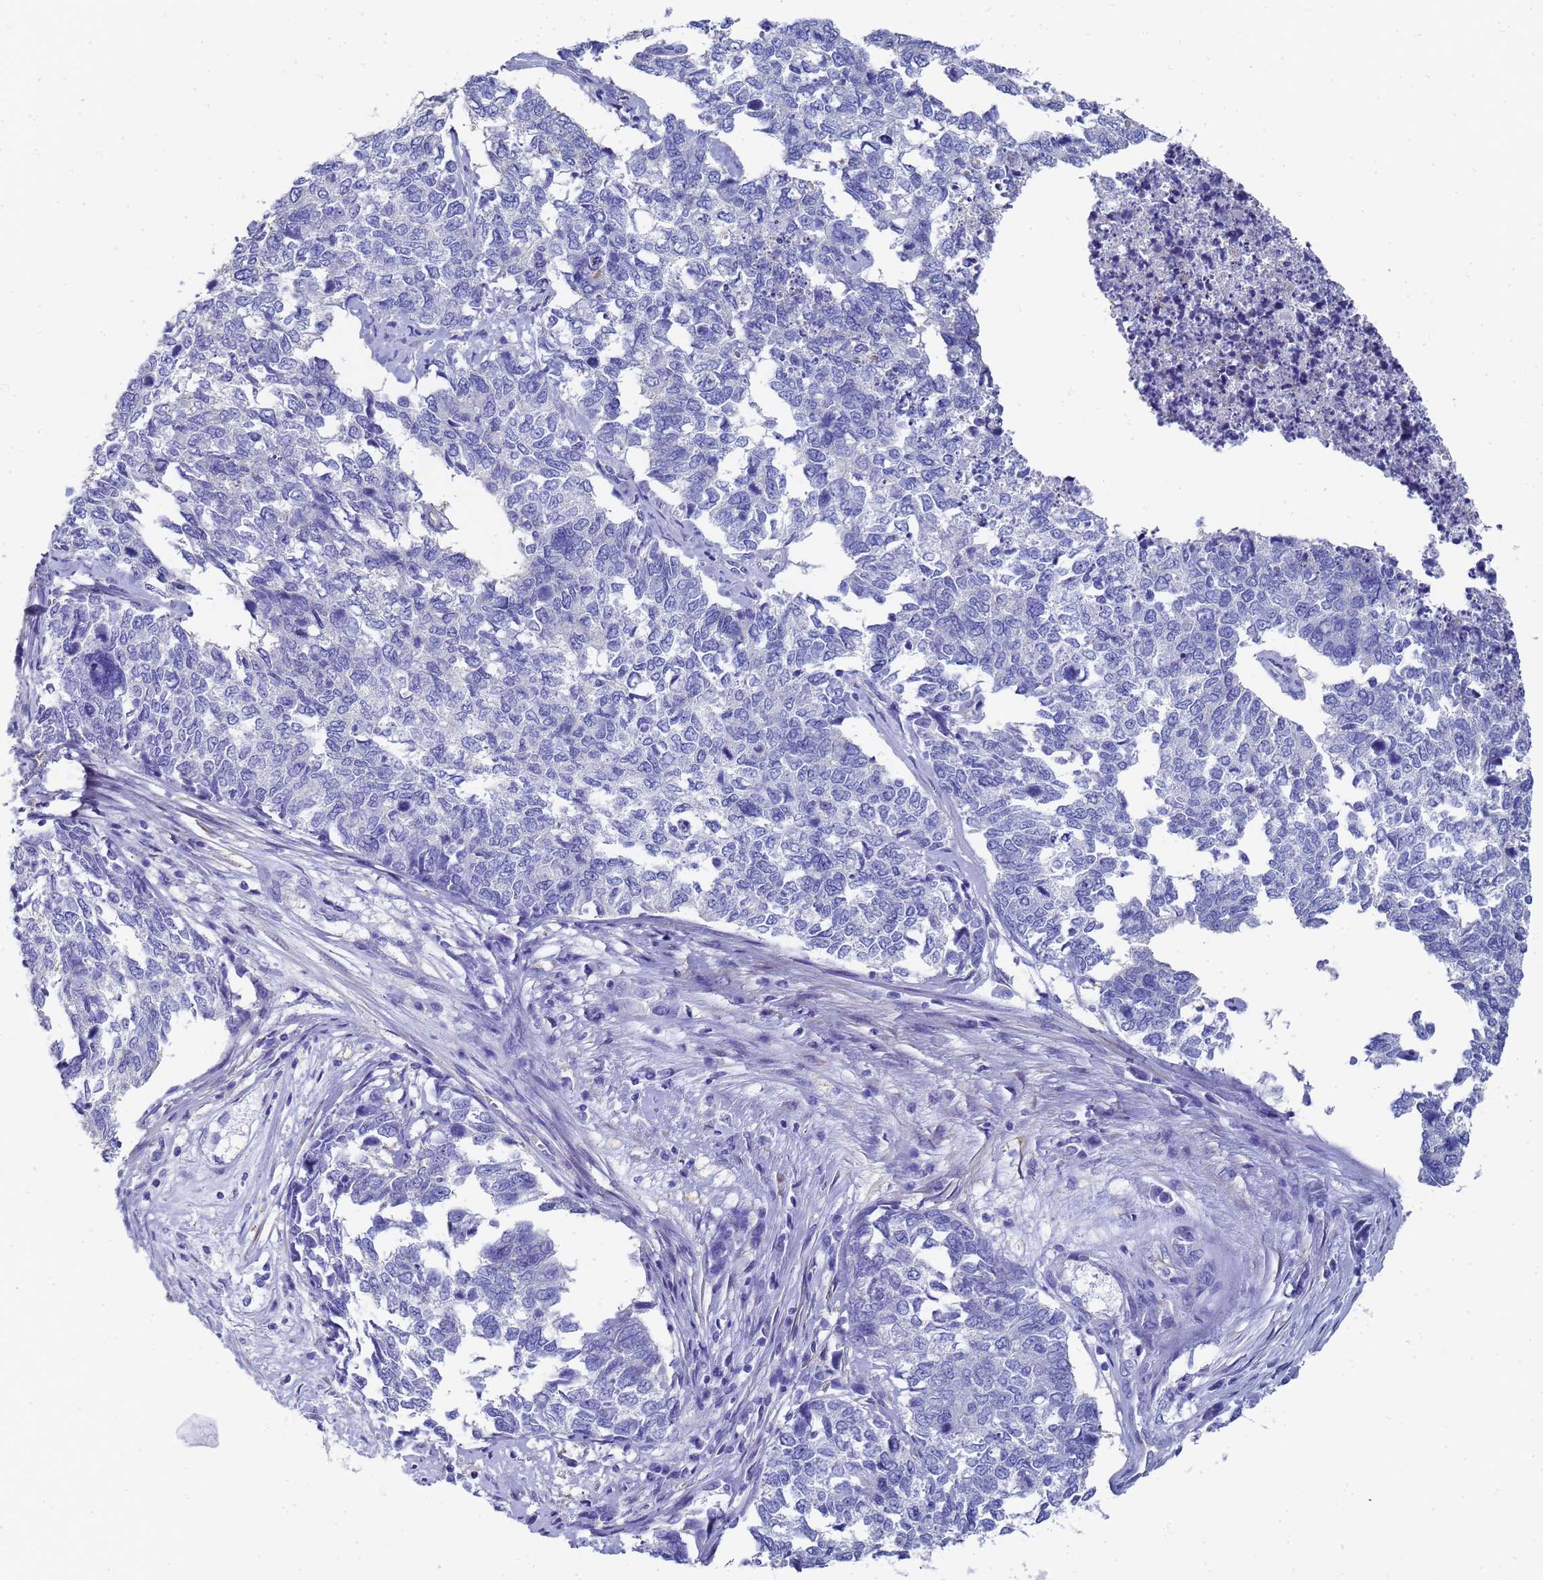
{"staining": {"intensity": "negative", "quantity": "none", "location": "none"}, "tissue": "cervical cancer", "cell_type": "Tumor cells", "image_type": "cancer", "snomed": [{"axis": "morphology", "description": "Squamous cell carcinoma, NOS"}, {"axis": "topography", "description": "Cervix"}], "caption": "This is an immunohistochemistry photomicrograph of squamous cell carcinoma (cervical). There is no expression in tumor cells.", "gene": "TUBB1", "patient": {"sex": "female", "age": 63}}